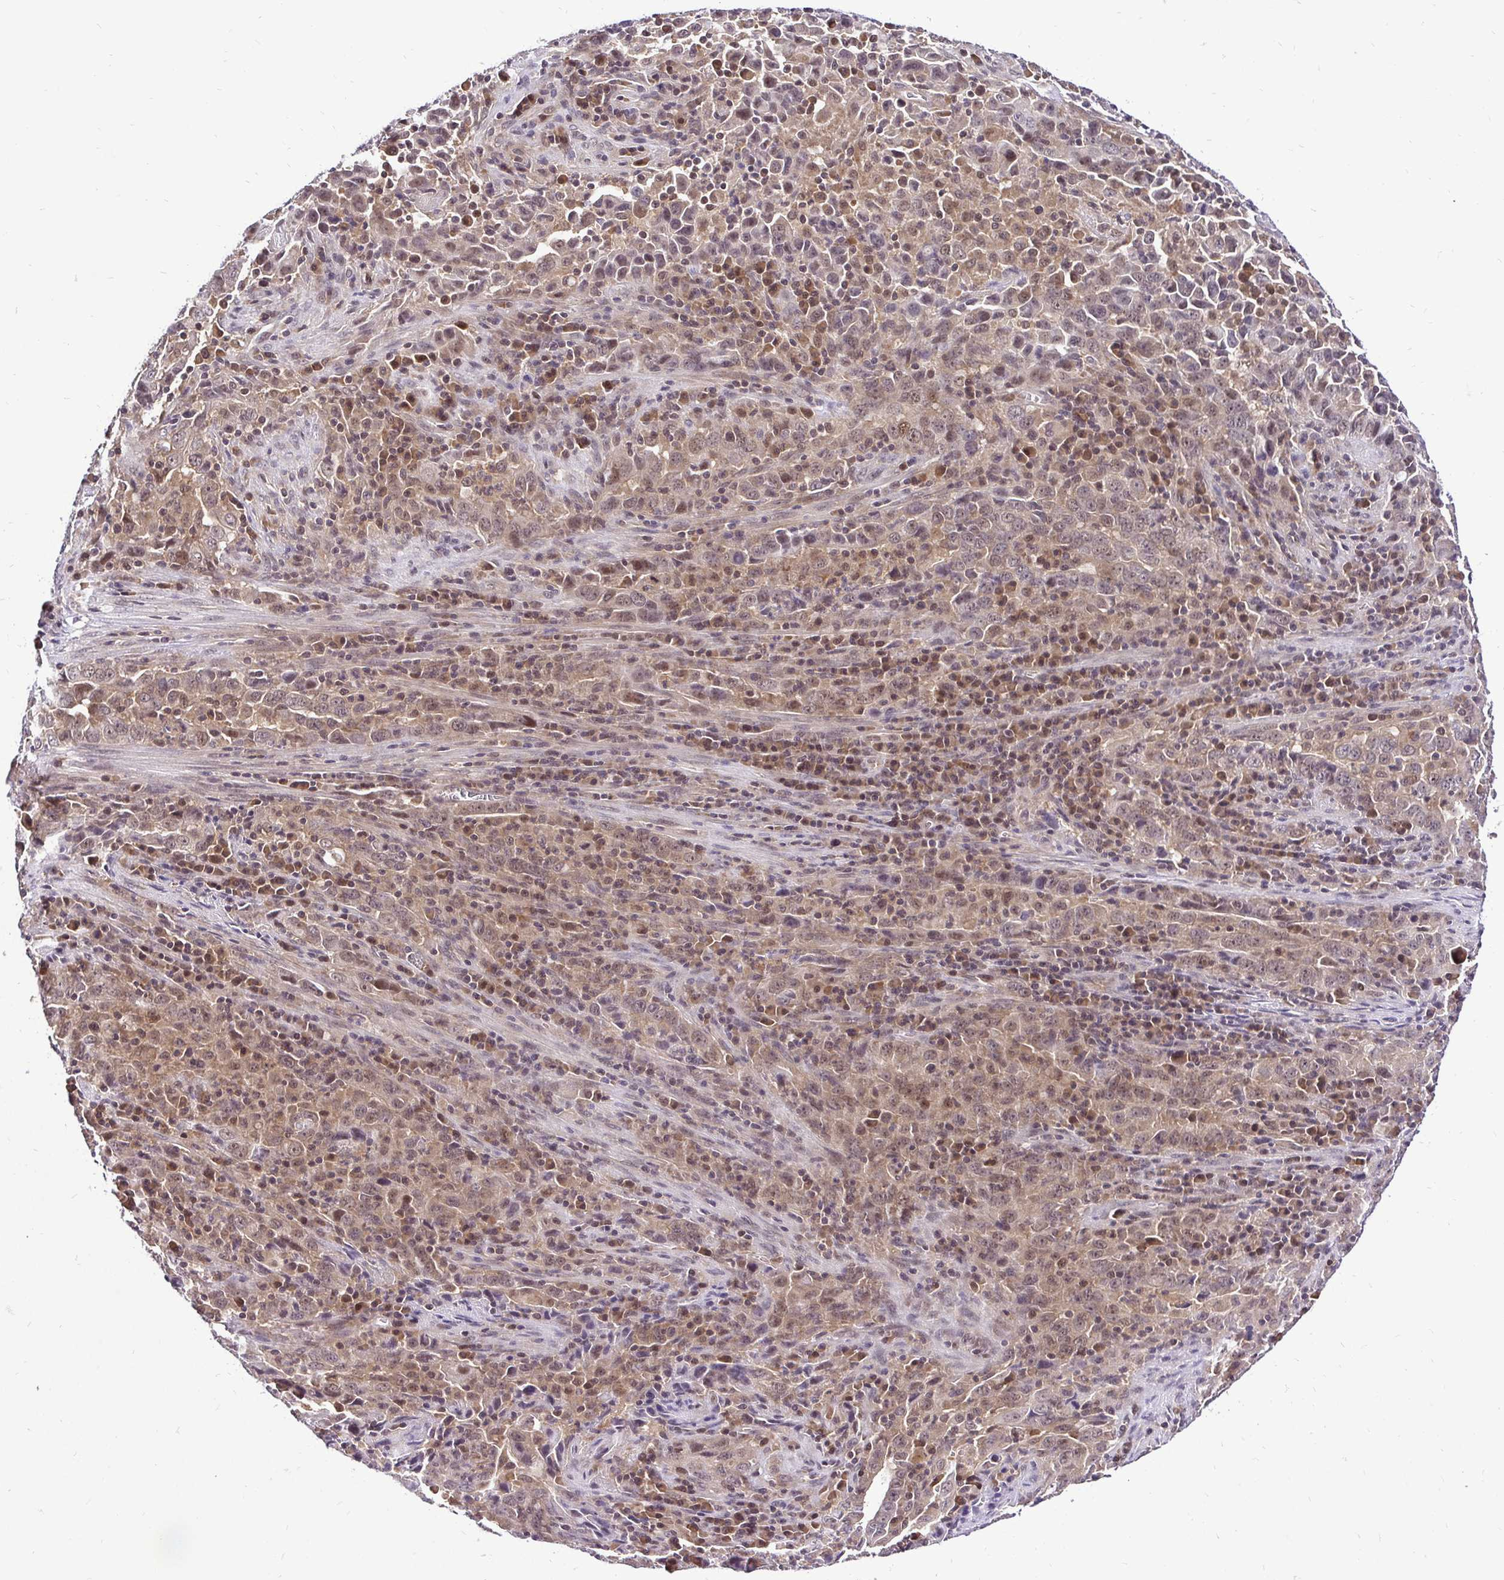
{"staining": {"intensity": "weak", "quantity": ">75%", "location": "cytoplasmic/membranous,nuclear"}, "tissue": "lung cancer", "cell_type": "Tumor cells", "image_type": "cancer", "snomed": [{"axis": "morphology", "description": "Adenocarcinoma, NOS"}, {"axis": "topography", "description": "Lung"}], "caption": "DAB (3,3'-diaminobenzidine) immunohistochemical staining of lung cancer (adenocarcinoma) shows weak cytoplasmic/membranous and nuclear protein expression in about >75% of tumor cells. (DAB (3,3'-diaminobenzidine) IHC, brown staining for protein, blue staining for nuclei).", "gene": "UBE2M", "patient": {"sex": "male", "age": 67}}